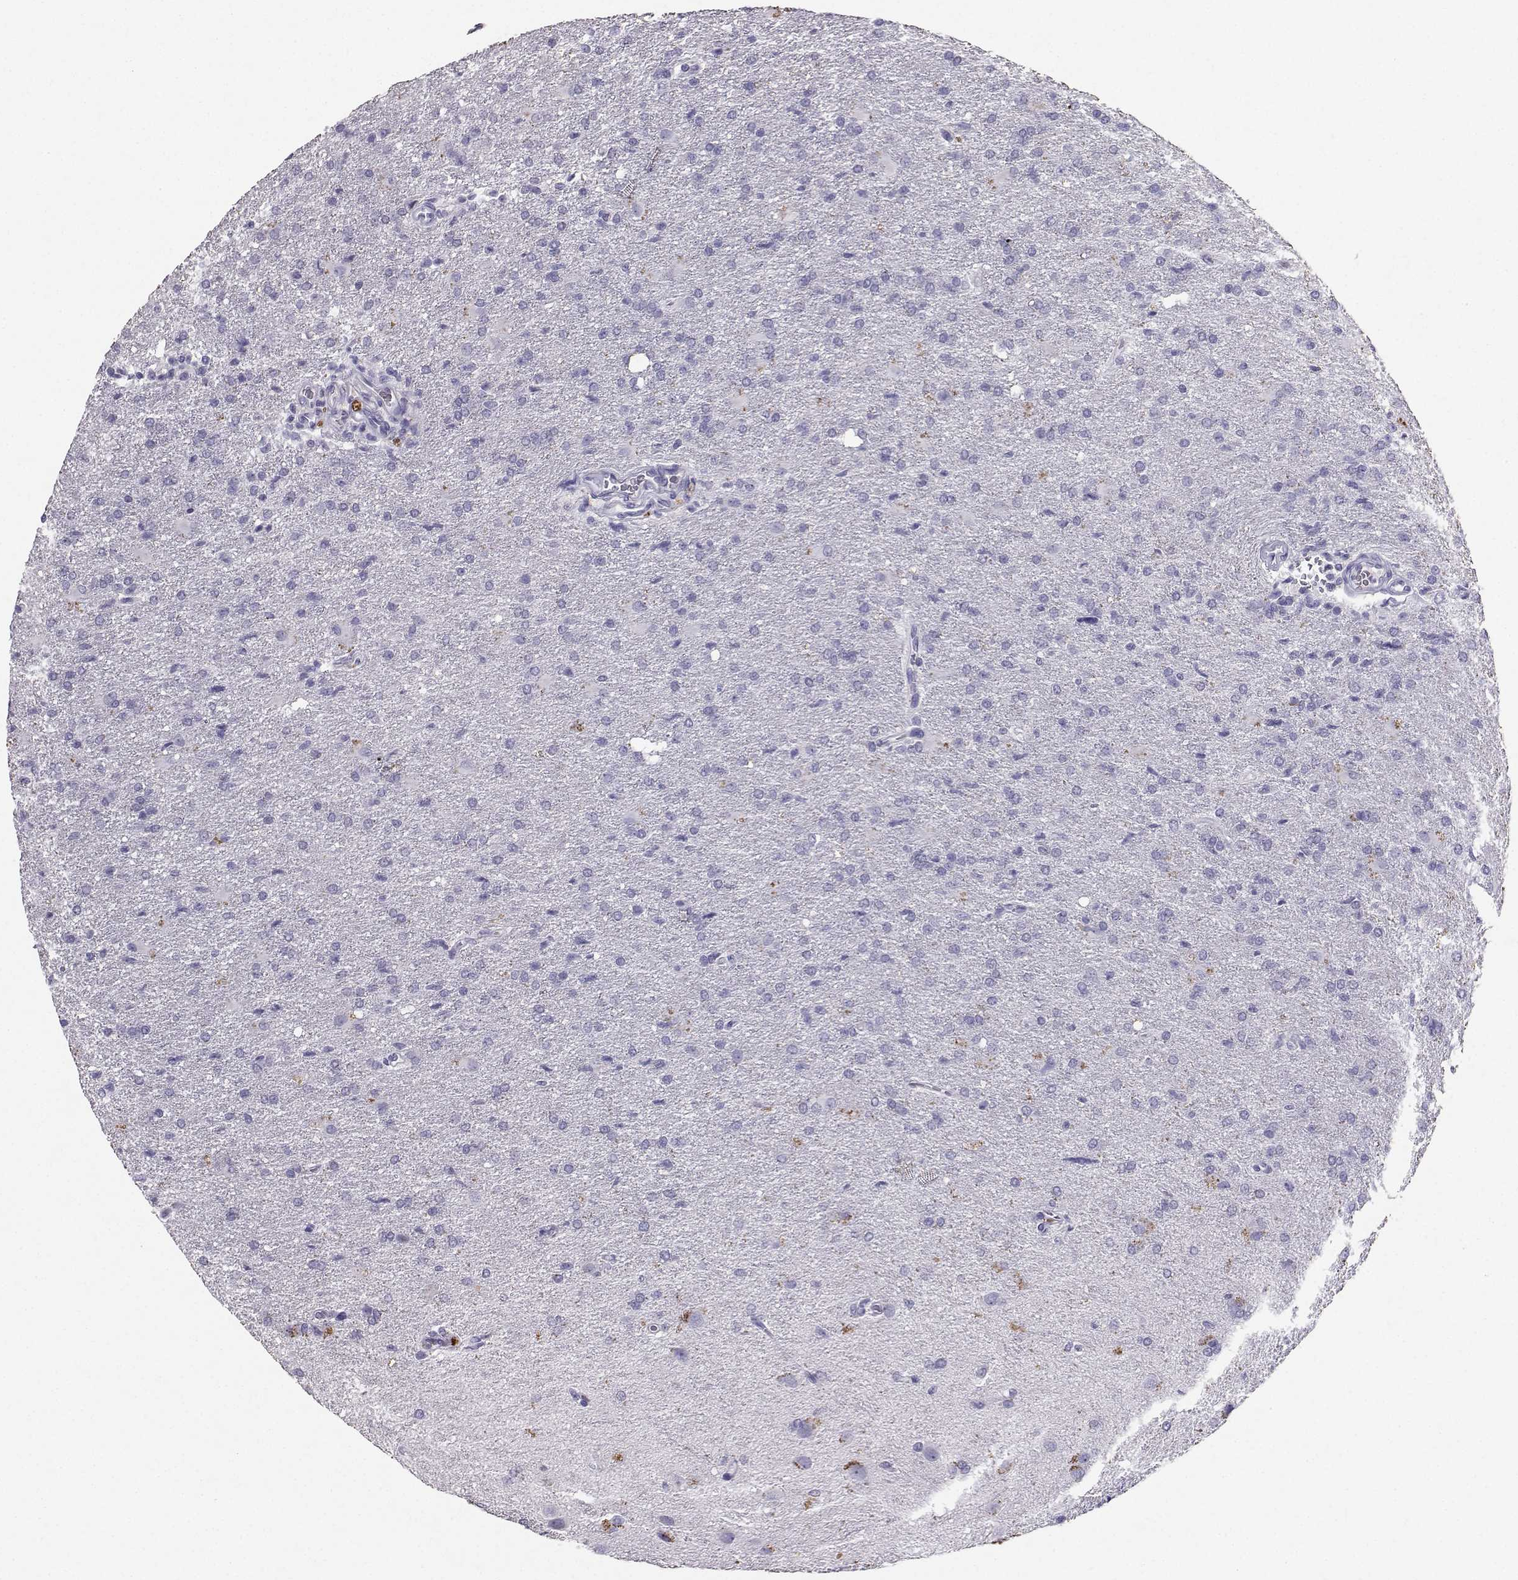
{"staining": {"intensity": "negative", "quantity": "none", "location": "none"}, "tissue": "glioma", "cell_type": "Tumor cells", "image_type": "cancer", "snomed": [{"axis": "morphology", "description": "Glioma, malignant, High grade"}, {"axis": "topography", "description": "Brain"}], "caption": "The photomicrograph reveals no staining of tumor cells in malignant glioma (high-grade).", "gene": "GRIK4", "patient": {"sex": "male", "age": 68}}